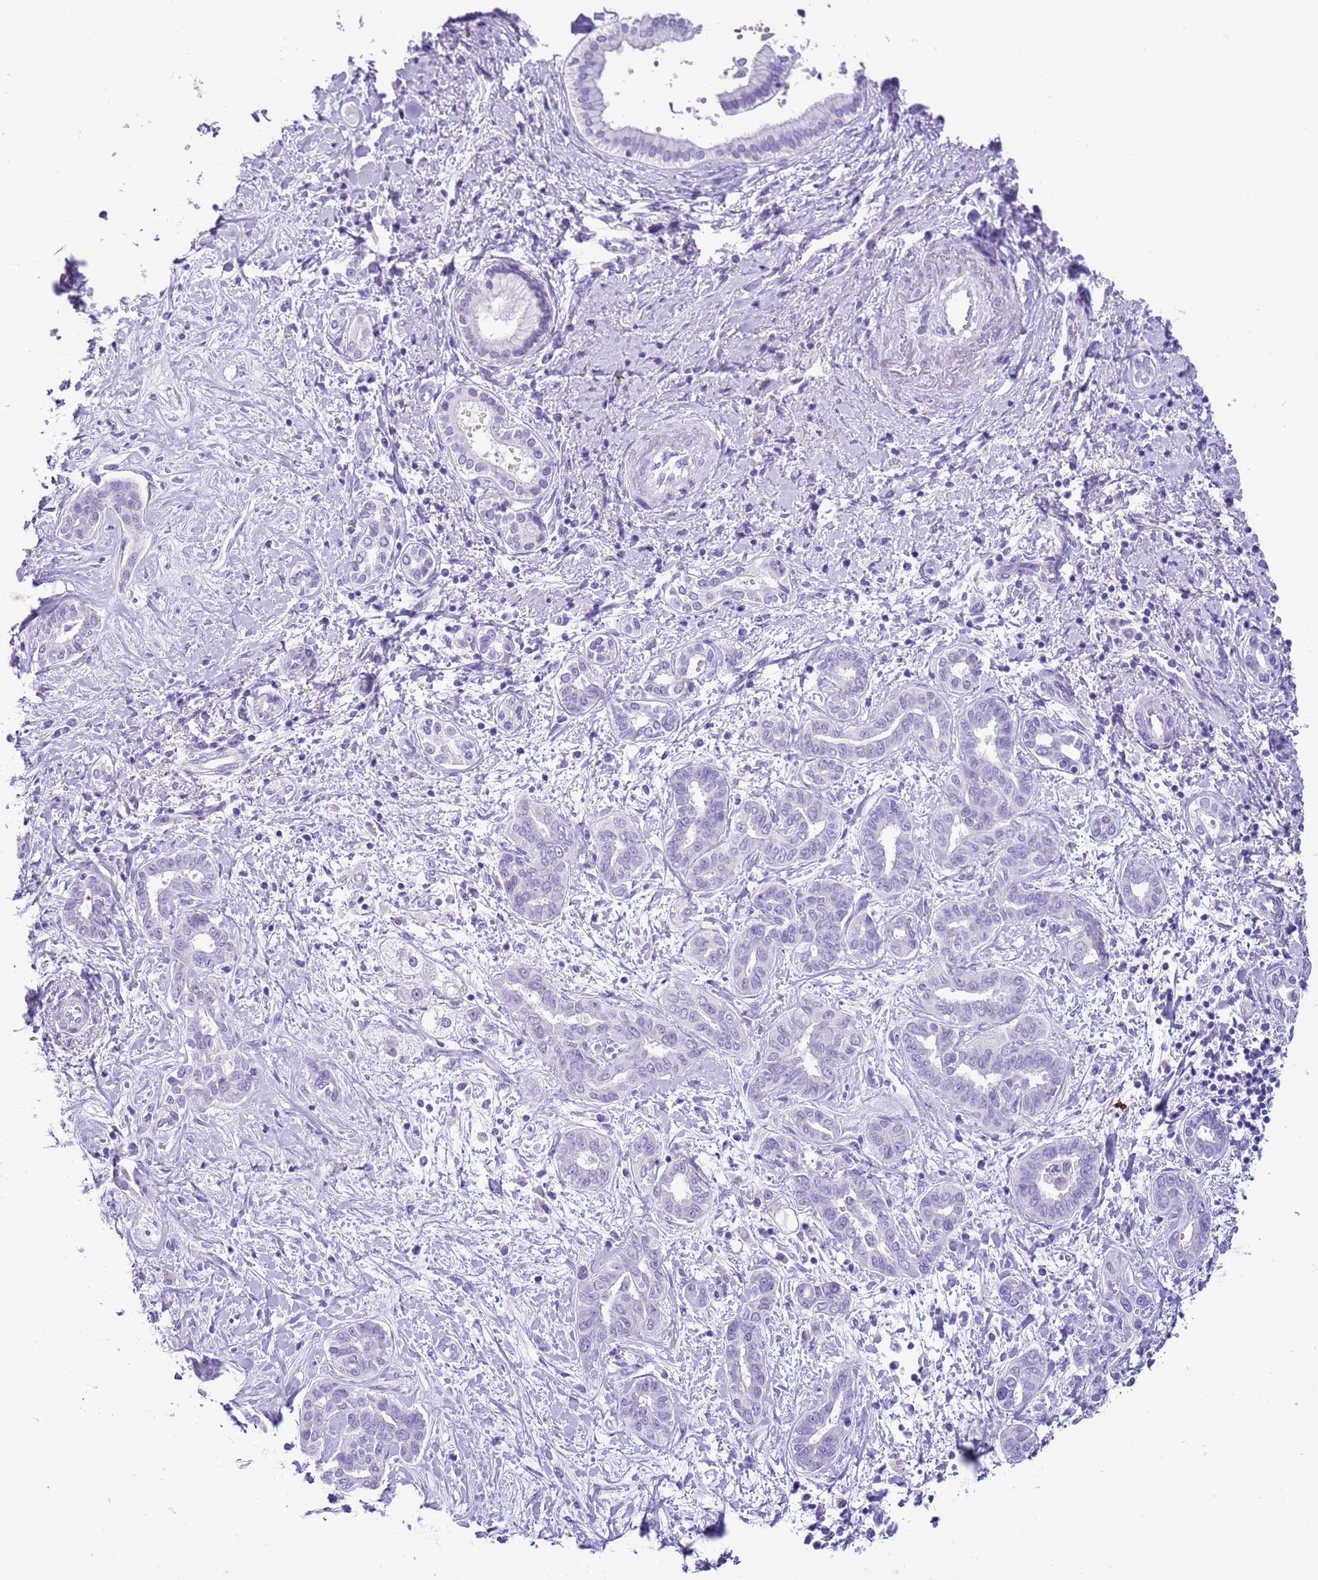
{"staining": {"intensity": "negative", "quantity": "none", "location": "none"}, "tissue": "liver cancer", "cell_type": "Tumor cells", "image_type": "cancer", "snomed": [{"axis": "morphology", "description": "Cholangiocarcinoma"}, {"axis": "topography", "description": "Liver"}], "caption": "Image shows no protein staining in tumor cells of liver cancer (cholangiocarcinoma) tissue.", "gene": "SCAMP5", "patient": {"sex": "female", "age": 77}}